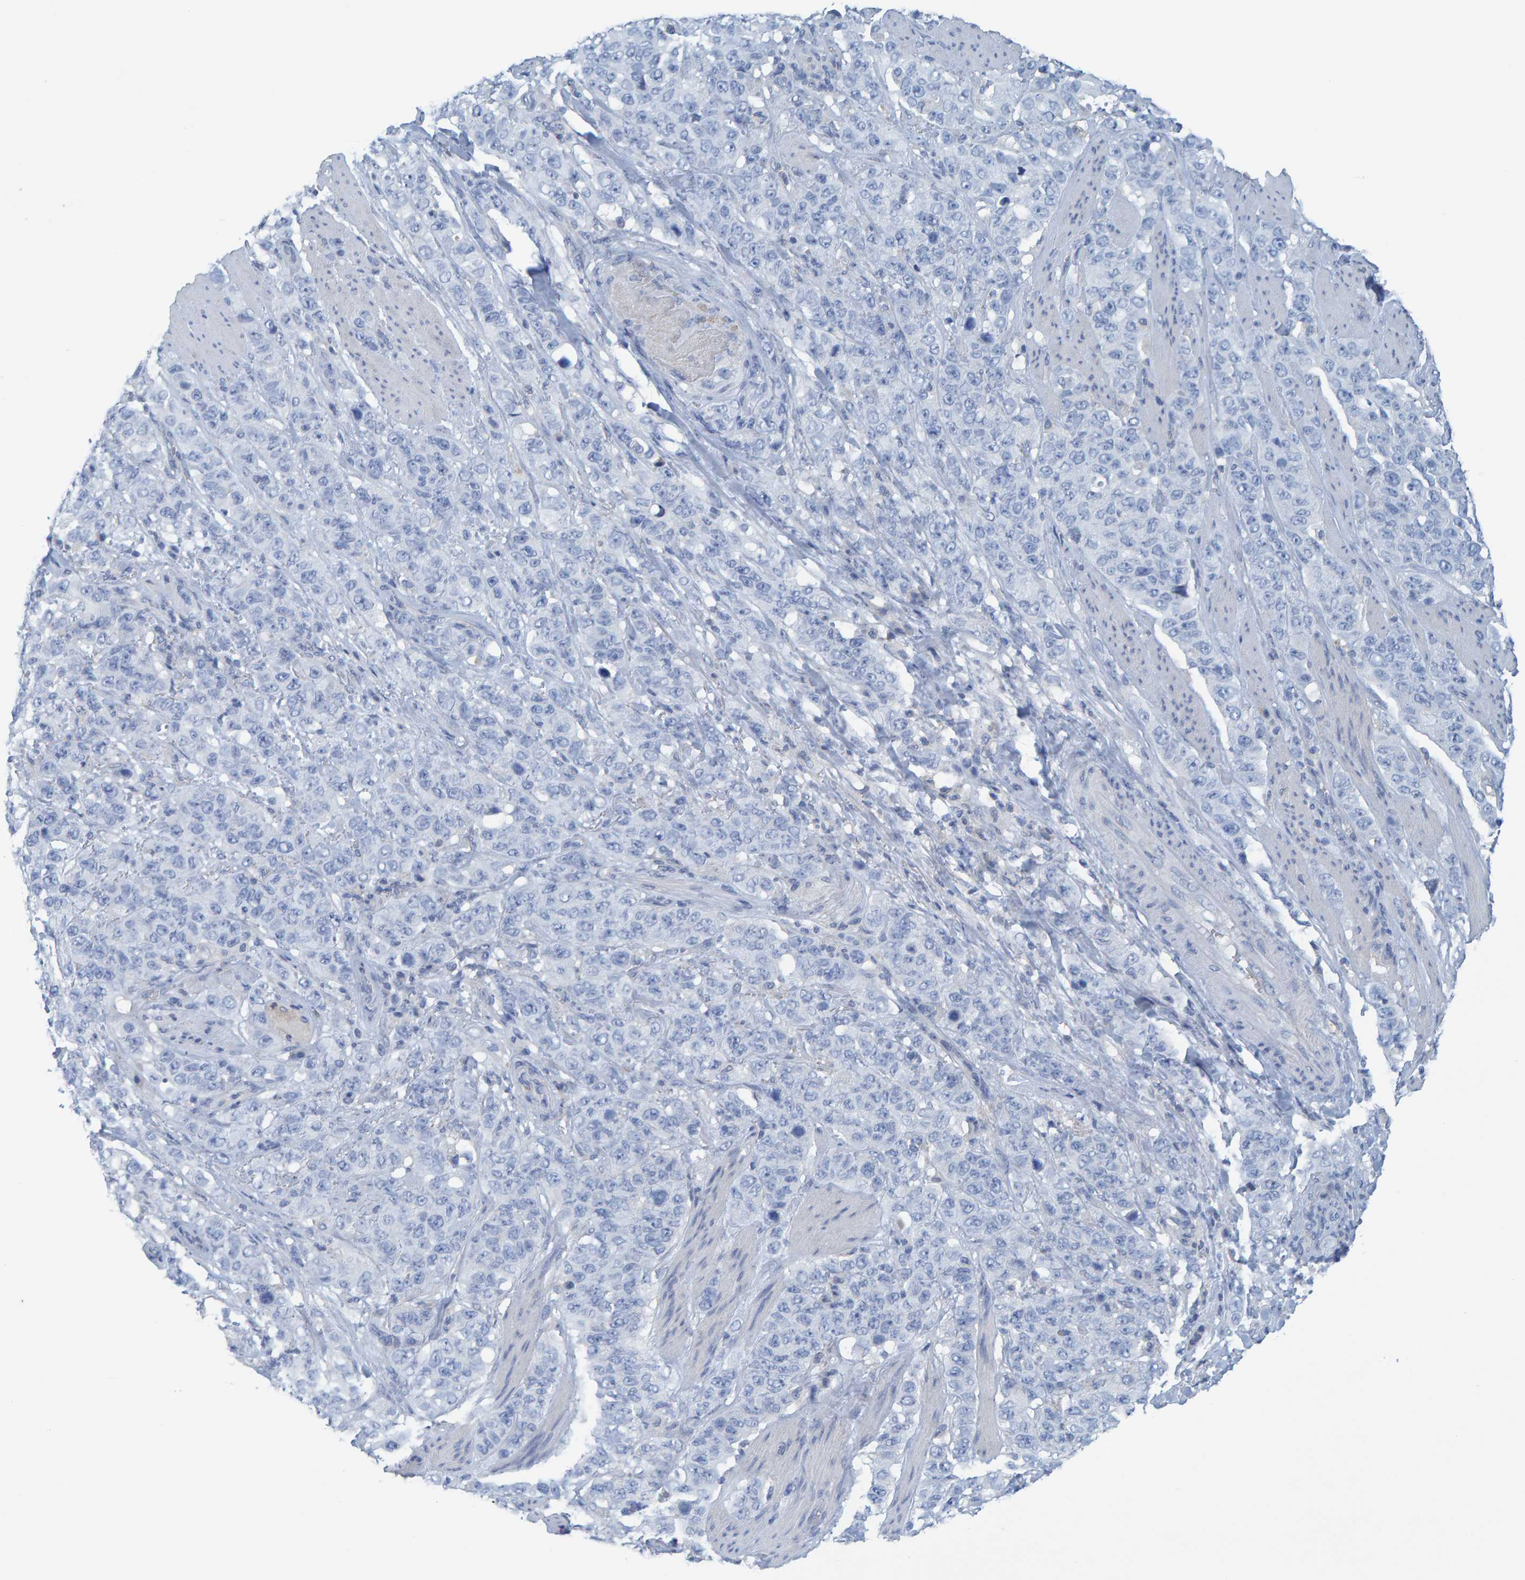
{"staining": {"intensity": "negative", "quantity": "none", "location": "none"}, "tissue": "stomach cancer", "cell_type": "Tumor cells", "image_type": "cancer", "snomed": [{"axis": "morphology", "description": "Adenocarcinoma, NOS"}, {"axis": "topography", "description": "Stomach"}], "caption": "A high-resolution histopathology image shows immunohistochemistry staining of stomach cancer (adenocarcinoma), which demonstrates no significant expression in tumor cells.", "gene": "ALAD", "patient": {"sex": "male", "age": 48}}